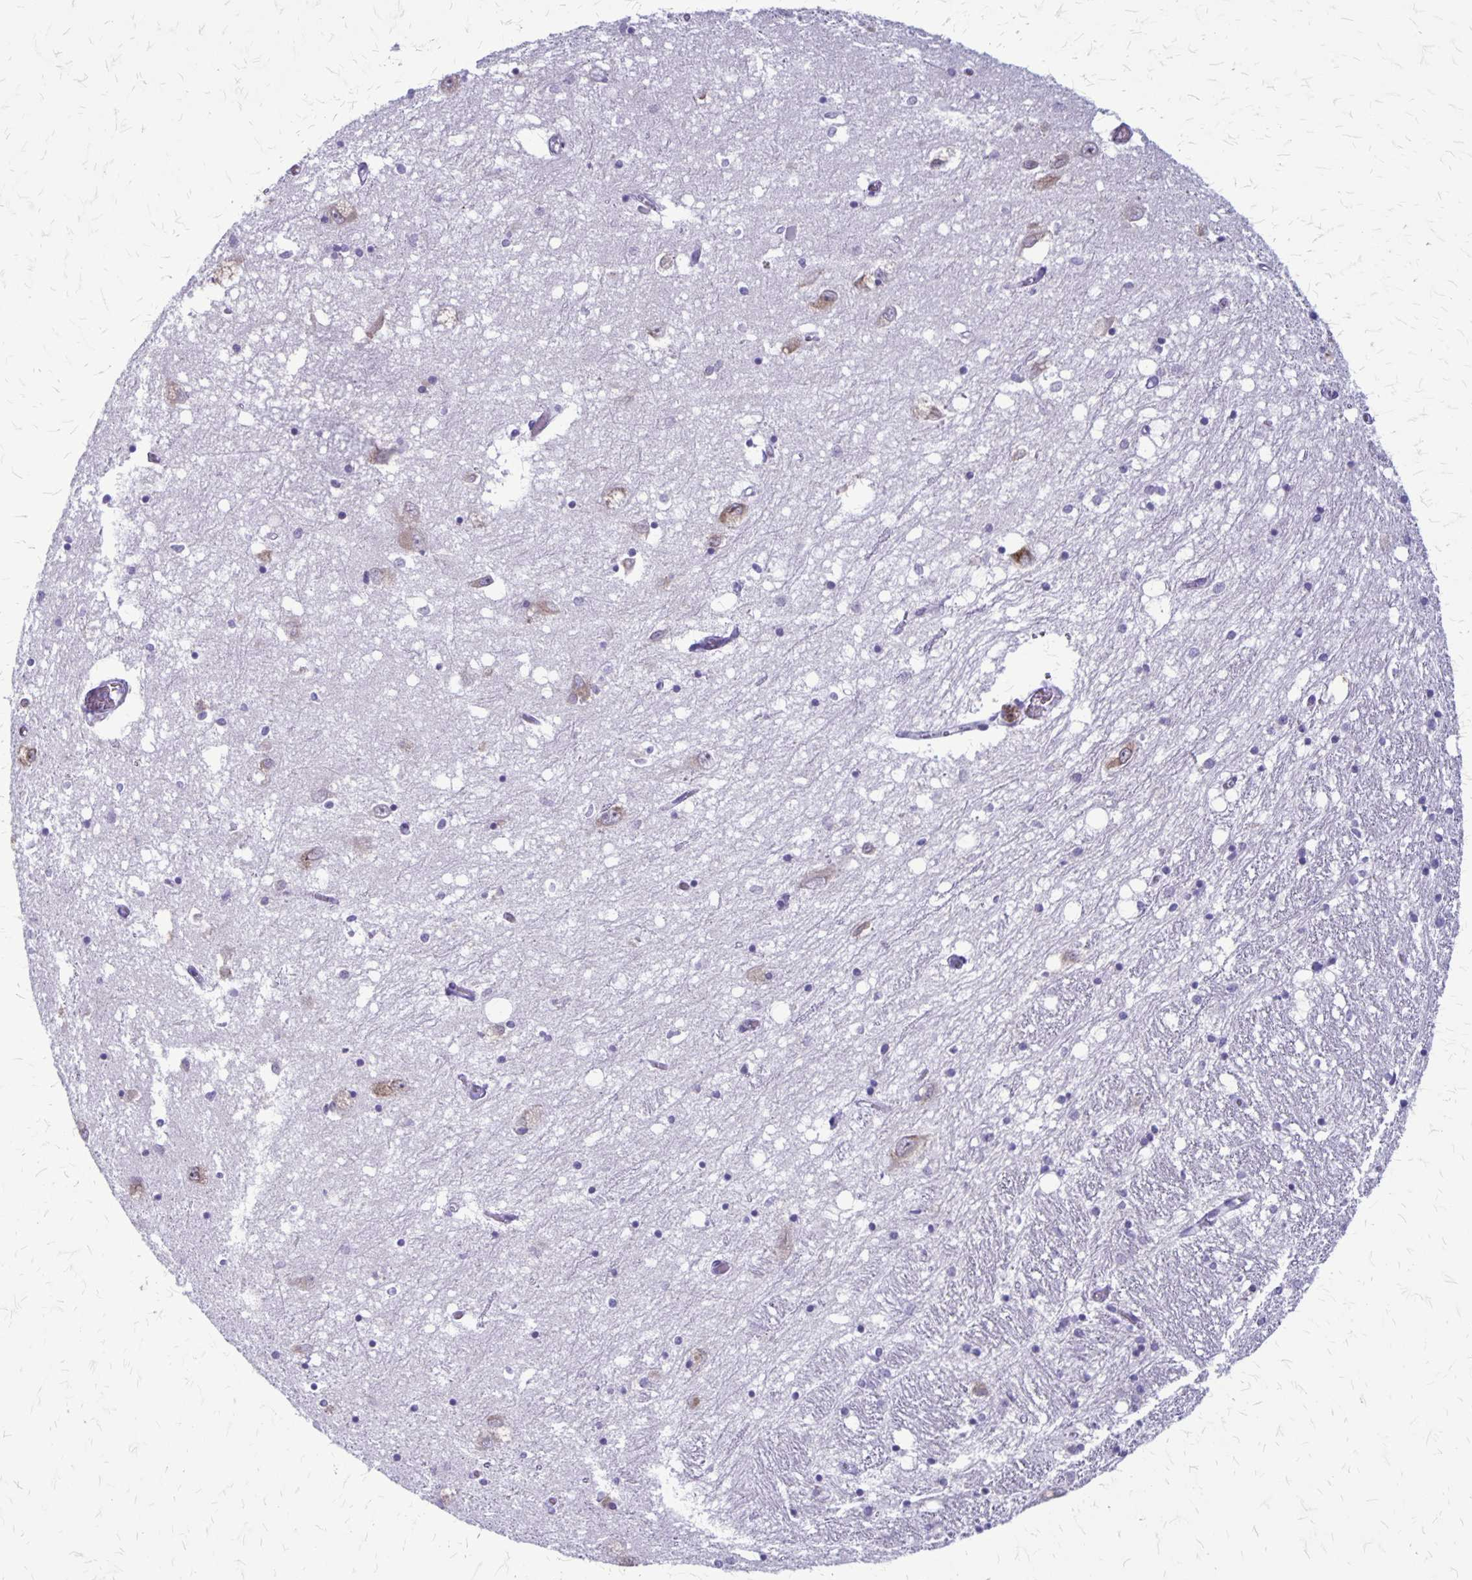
{"staining": {"intensity": "negative", "quantity": "none", "location": "none"}, "tissue": "caudate", "cell_type": "Glial cells", "image_type": "normal", "snomed": [{"axis": "morphology", "description": "Normal tissue, NOS"}, {"axis": "topography", "description": "Lateral ventricle wall"}], "caption": "This image is of unremarkable caudate stained with IHC to label a protein in brown with the nuclei are counter-stained blue. There is no staining in glial cells.", "gene": "PLXNB3", "patient": {"sex": "male", "age": 70}}